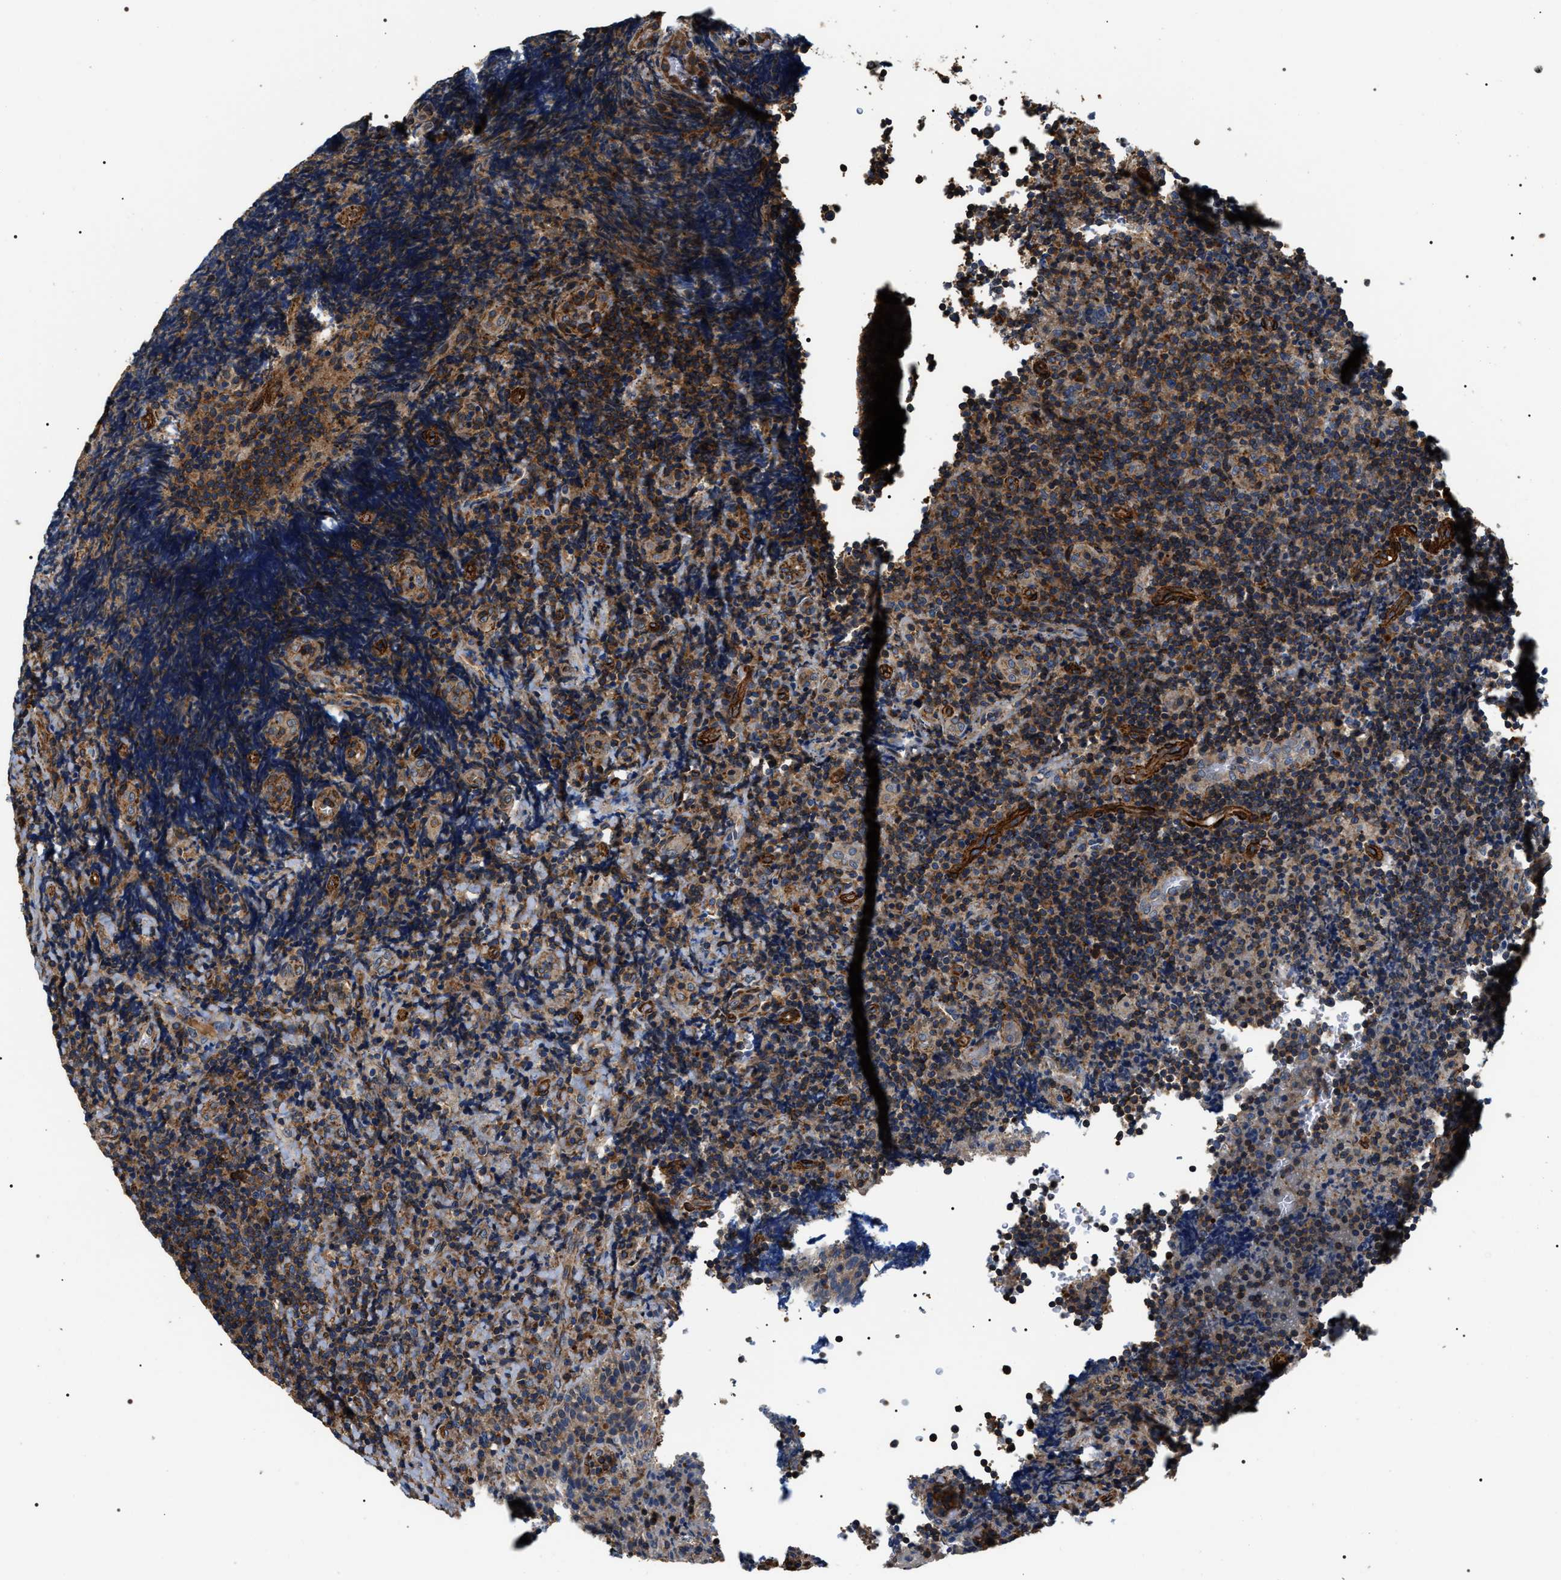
{"staining": {"intensity": "moderate", "quantity": "25%-75%", "location": "cytoplasmic/membranous"}, "tissue": "lymphoma", "cell_type": "Tumor cells", "image_type": "cancer", "snomed": [{"axis": "morphology", "description": "Malignant lymphoma, non-Hodgkin's type, High grade"}, {"axis": "topography", "description": "Tonsil"}], "caption": "Protein expression analysis of malignant lymphoma, non-Hodgkin's type (high-grade) shows moderate cytoplasmic/membranous positivity in about 25%-75% of tumor cells. The protein is shown in brown color, while the nuclei are stained blue.", "gene": "ZC3HAV1L", "patient": {"sex": "female", "age": 36}}